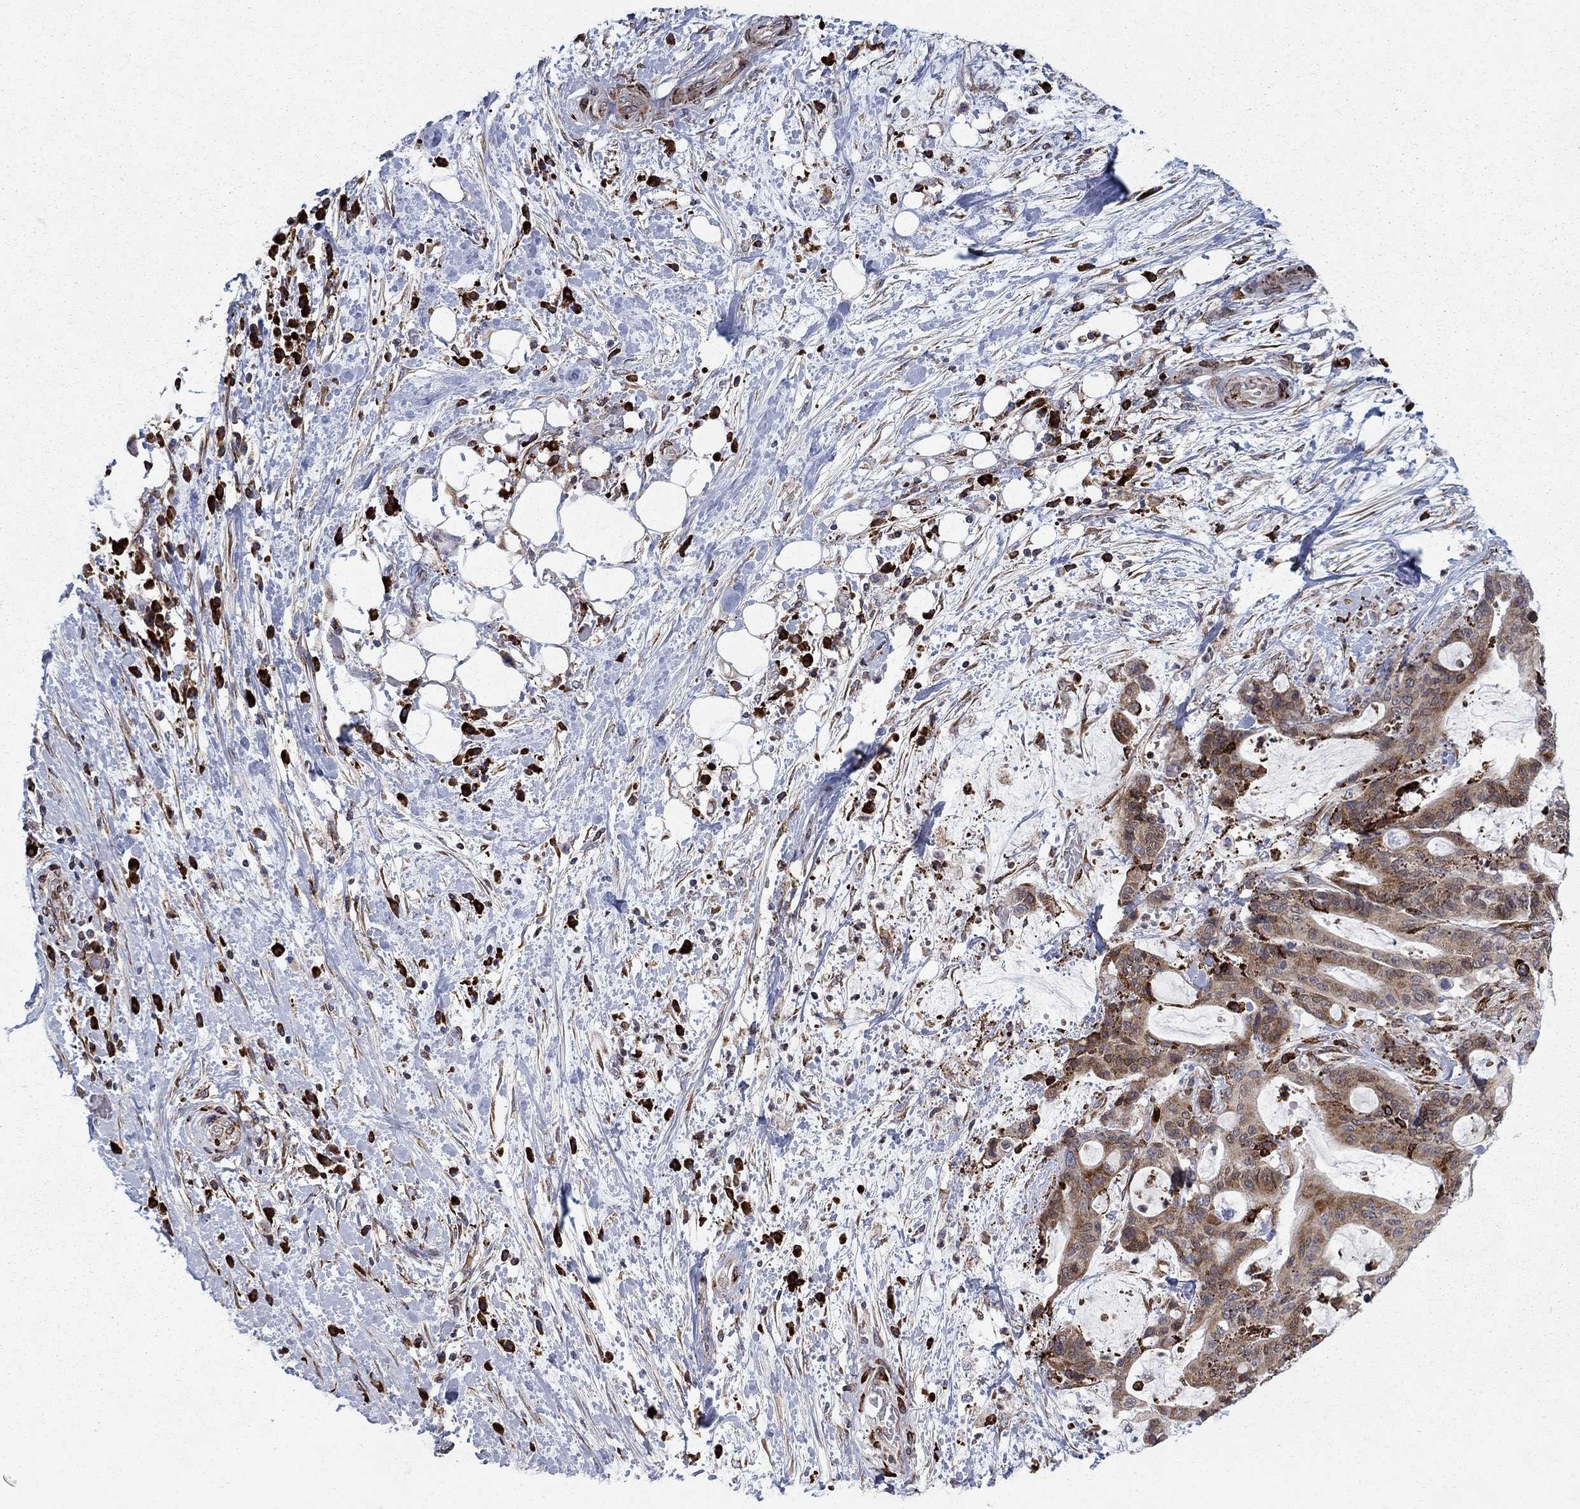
{"staining": {"intensity": "moderate", "quantity": "<25%", "location": "cytoplasmic/membranous"}, "tissue": "liver cancer", "cell_type": "Tumor cells", "image_type": "cancer", "snomed": [{"axis": "morphology", "description": "Cholangiocarcinoma"}, {"axis": "topography", "description": "Liver"}], "caption": "Liver cancer stained with a brown dye shows moderate cytoplasmic/membranous positive staining in about <25% of tumor cells.", "gene": "CAB39L", "patient": {"sex": "female", "age": 73}}